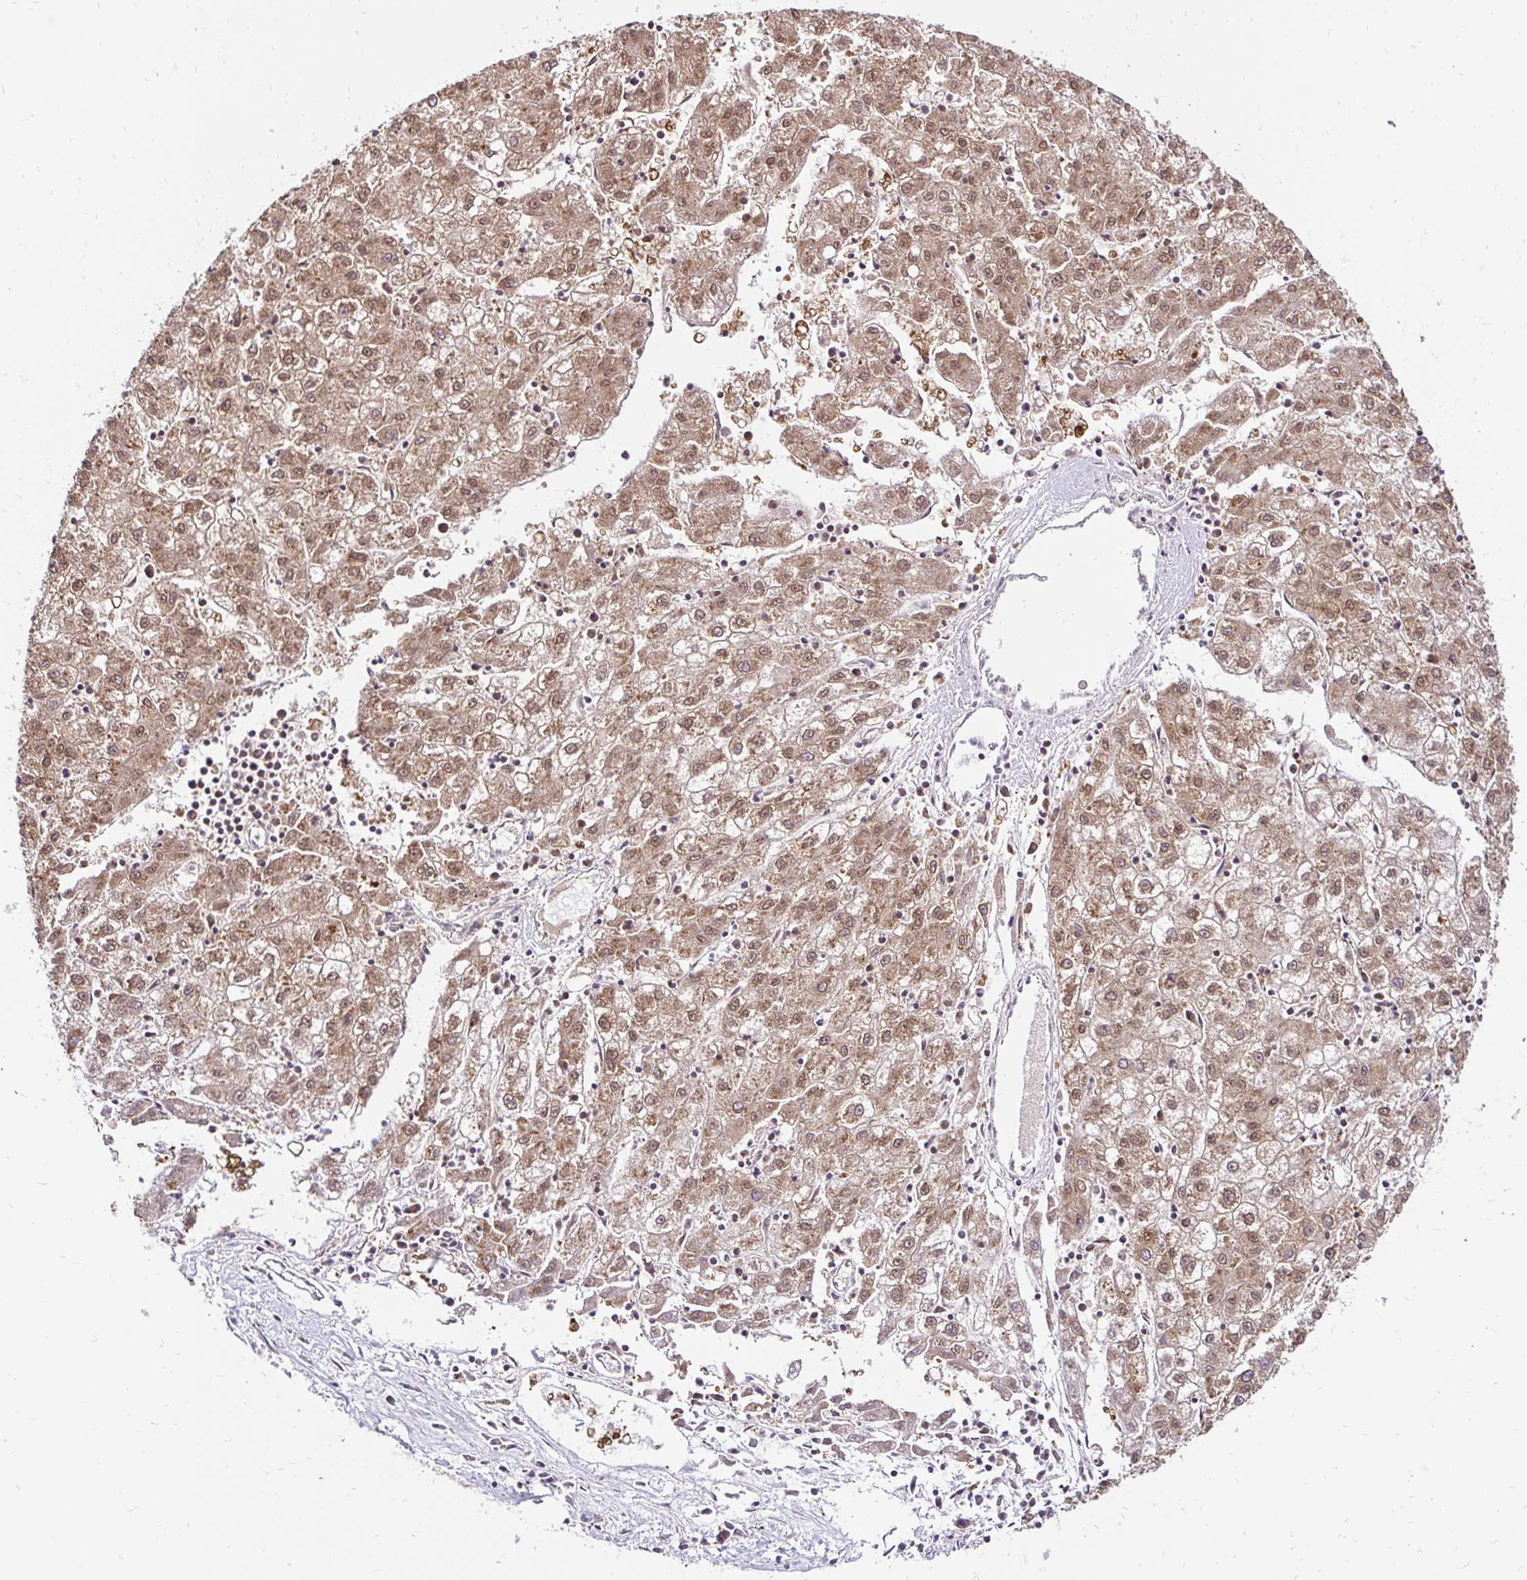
{"staining": {"intensity": "moderate", "quantity": ">75%", "location": "cytoplasmic/membranous,nuclear"}, "tissue": "liver cancer", "cell_type": "Tumor cells", "image_type": "cancer", "snomed": [{"axis": "morphology", "description": "Carcinoma, Hepatocellular, NOS"}, {"axis": "topography", "description": "Liver"}], "caption": "This histopathology image reveals immunohistochemistry staining of human liver cancer (hepatocellular carcinoma), with medium moderate cytoplasmic/membranous and nuclear expression in approximately >75% of tumor cells.", "gene": "GLYR1", "patient": {"sex": "male", "age": 72}}